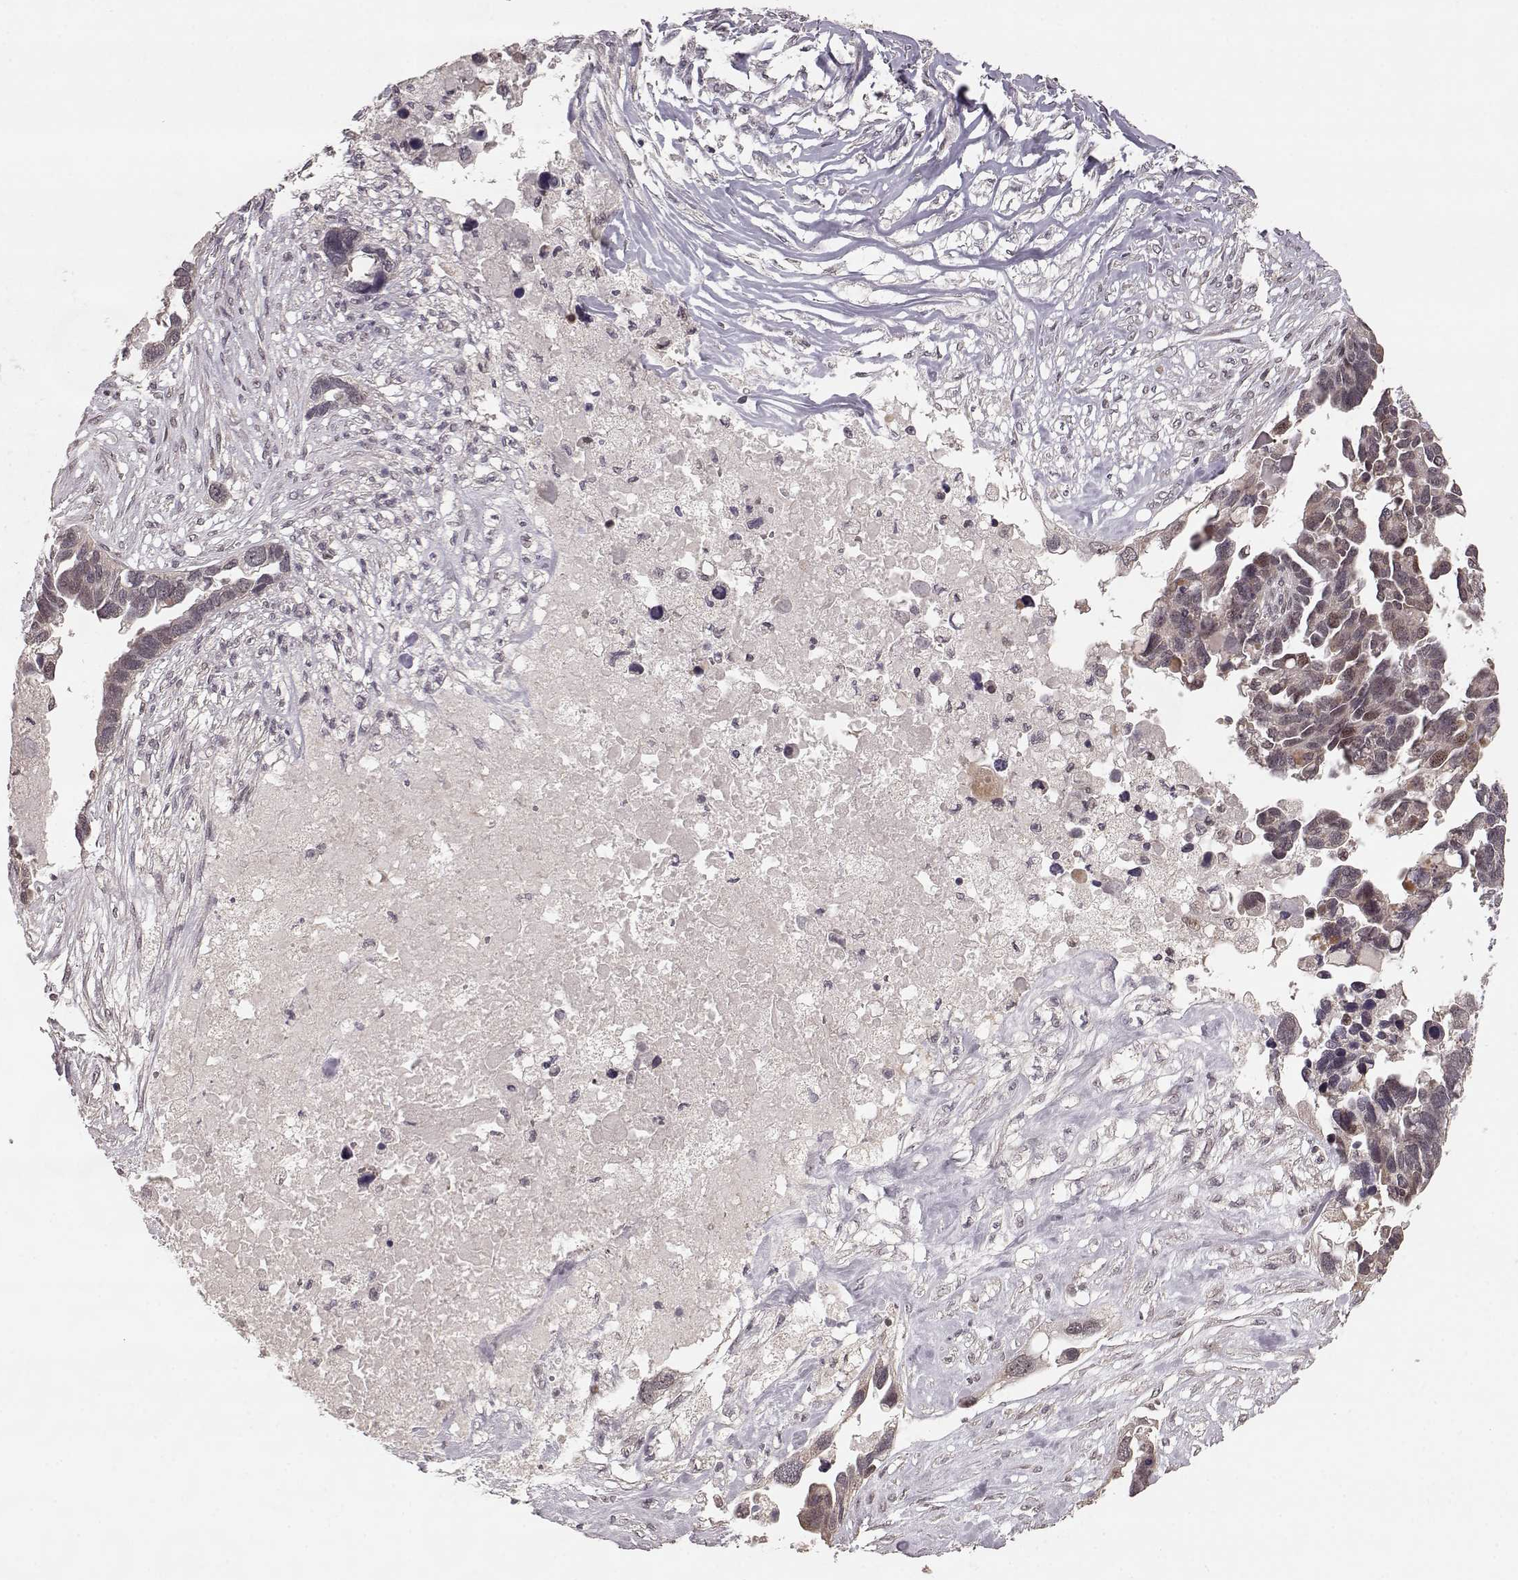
{"staining": {"intensity": "weak", "quantity": ">75%", "location": "cytoplasmic/membranous"}, "tissue": "ovarian cancer", "cell_type": "Tumor cells", "image_type": "cancer", "snomed": [{"axis": "morphology", "description": "Cystadenocarcinoma, serous, NOS"}, {"axis": "topography", "description": "Ovary"}], "caption": "This micrograph displays immunohistochemistry staining of ovarian cancer (serous cystadenocarcinoma), with low weak cytoplasmic/membranous staining in approximately >75% of tumor cells.", "gene": "ELOVL5", "patient": {"sex": "female", "age": 54}}